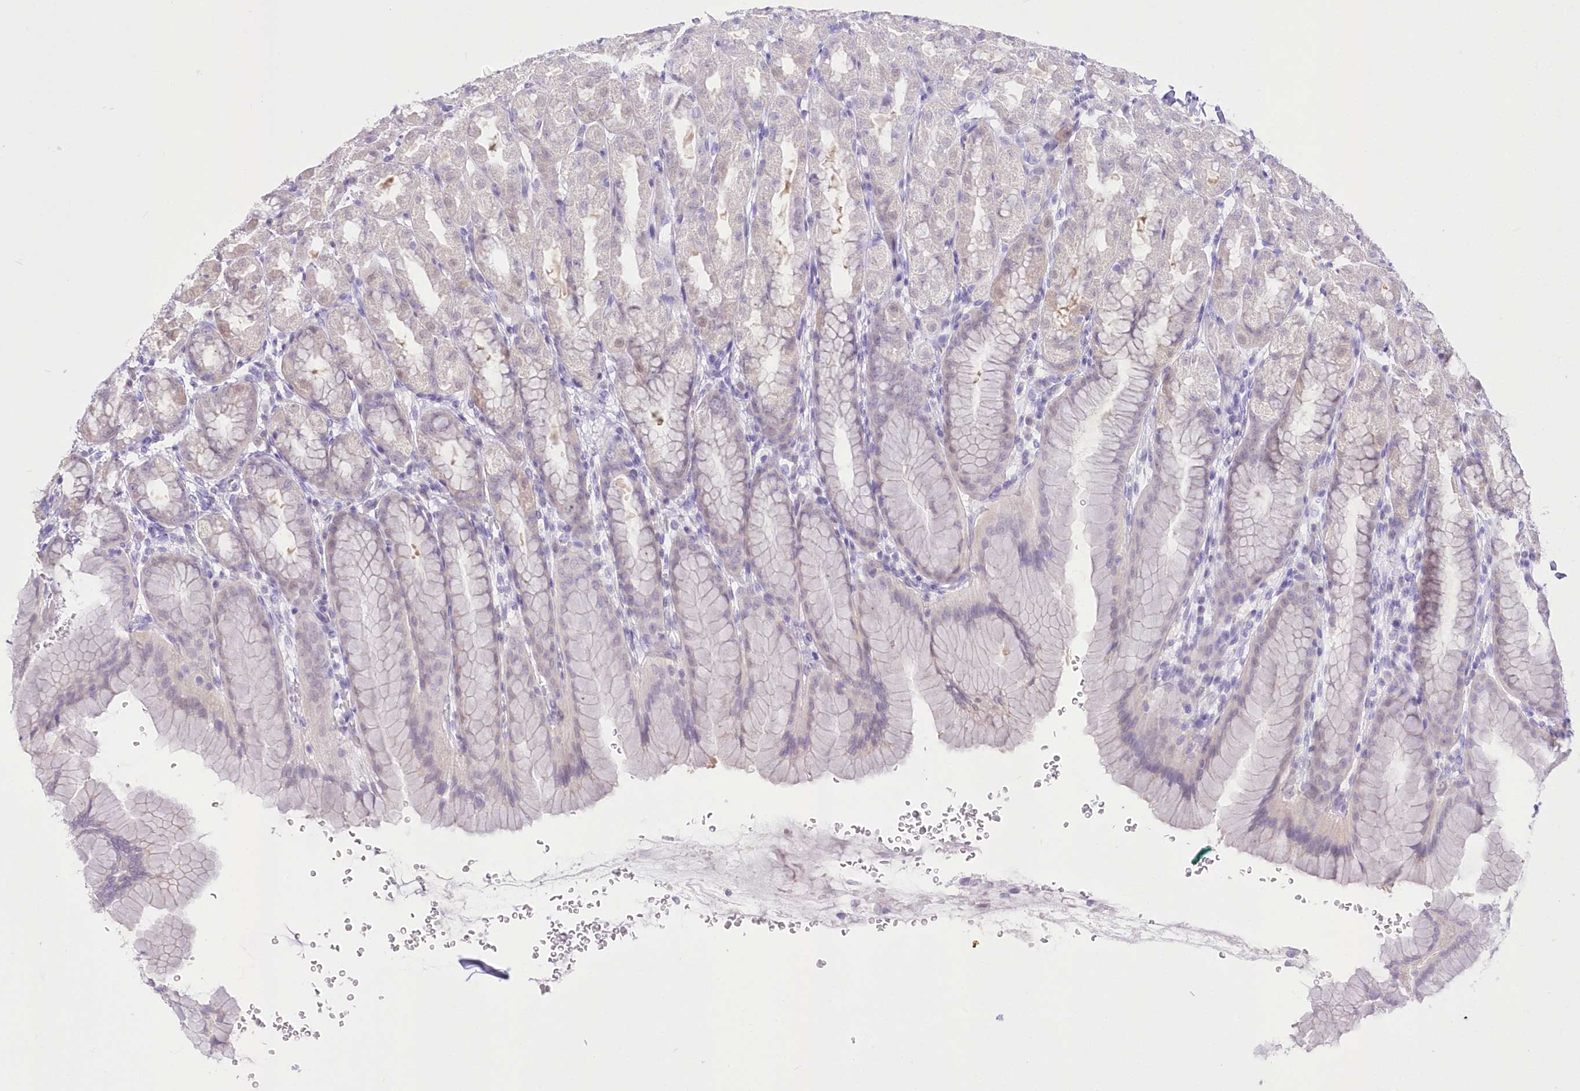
{"staining": {"intensity": "negative", "quantity": "none", "location": "none"}, "tissue": "stomach", "cell_type": "Glandular cells", "image_type": "normal", "snomed": [{"axis": "morphology", "description": "Normal tissue, NOS"}, {"axis": "topography", "description": "Stomach"}], "caption": "This is a histopathology image of immunohistochemistry staining of benign stomach, which shows no expression in glandular cells.", "gene": "UBA6", "patient": {"sex": "male", "age": 42}}